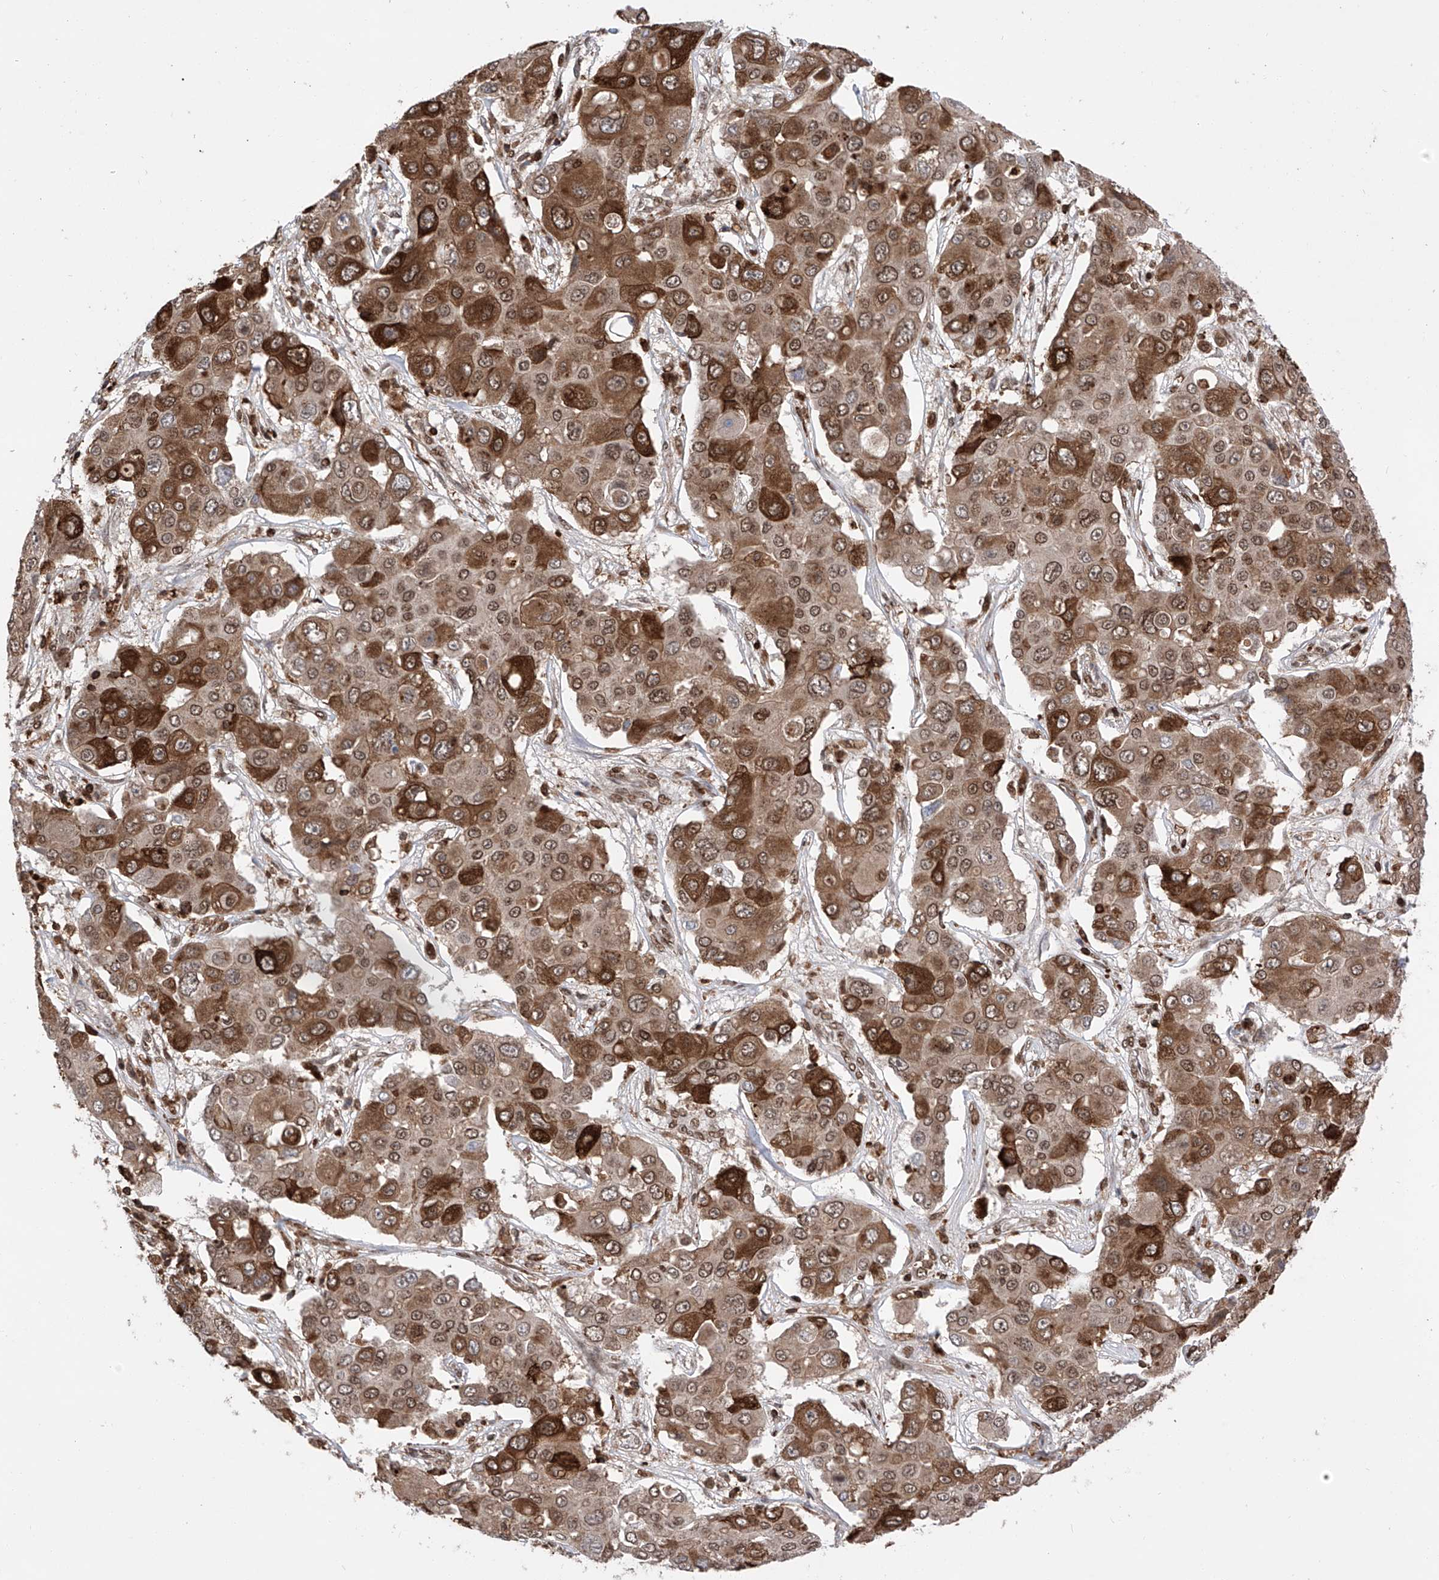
{"staining": {"intensity": "moderate", "quantity": ">75%", "location": "cytoplasmic/membranous,nuclear"}, "tissue": "liver cancer", "cell_type": "Tumor cells", "image_type": "cancer", "snomed": [{"axis": "morphology", "description": "Cholangiocarcinoma"}, {"axis": "topography", "description": "Liver"}], "caption": "Liver cancer (cholangiocarcinoma) stained with IHC reveals moderate cytoplasmic/membranous and nuclear expression in approximately >75% of tumor cells.", "gene": "ZNF280D", "patient": {"sex": "male", "age": 67}}